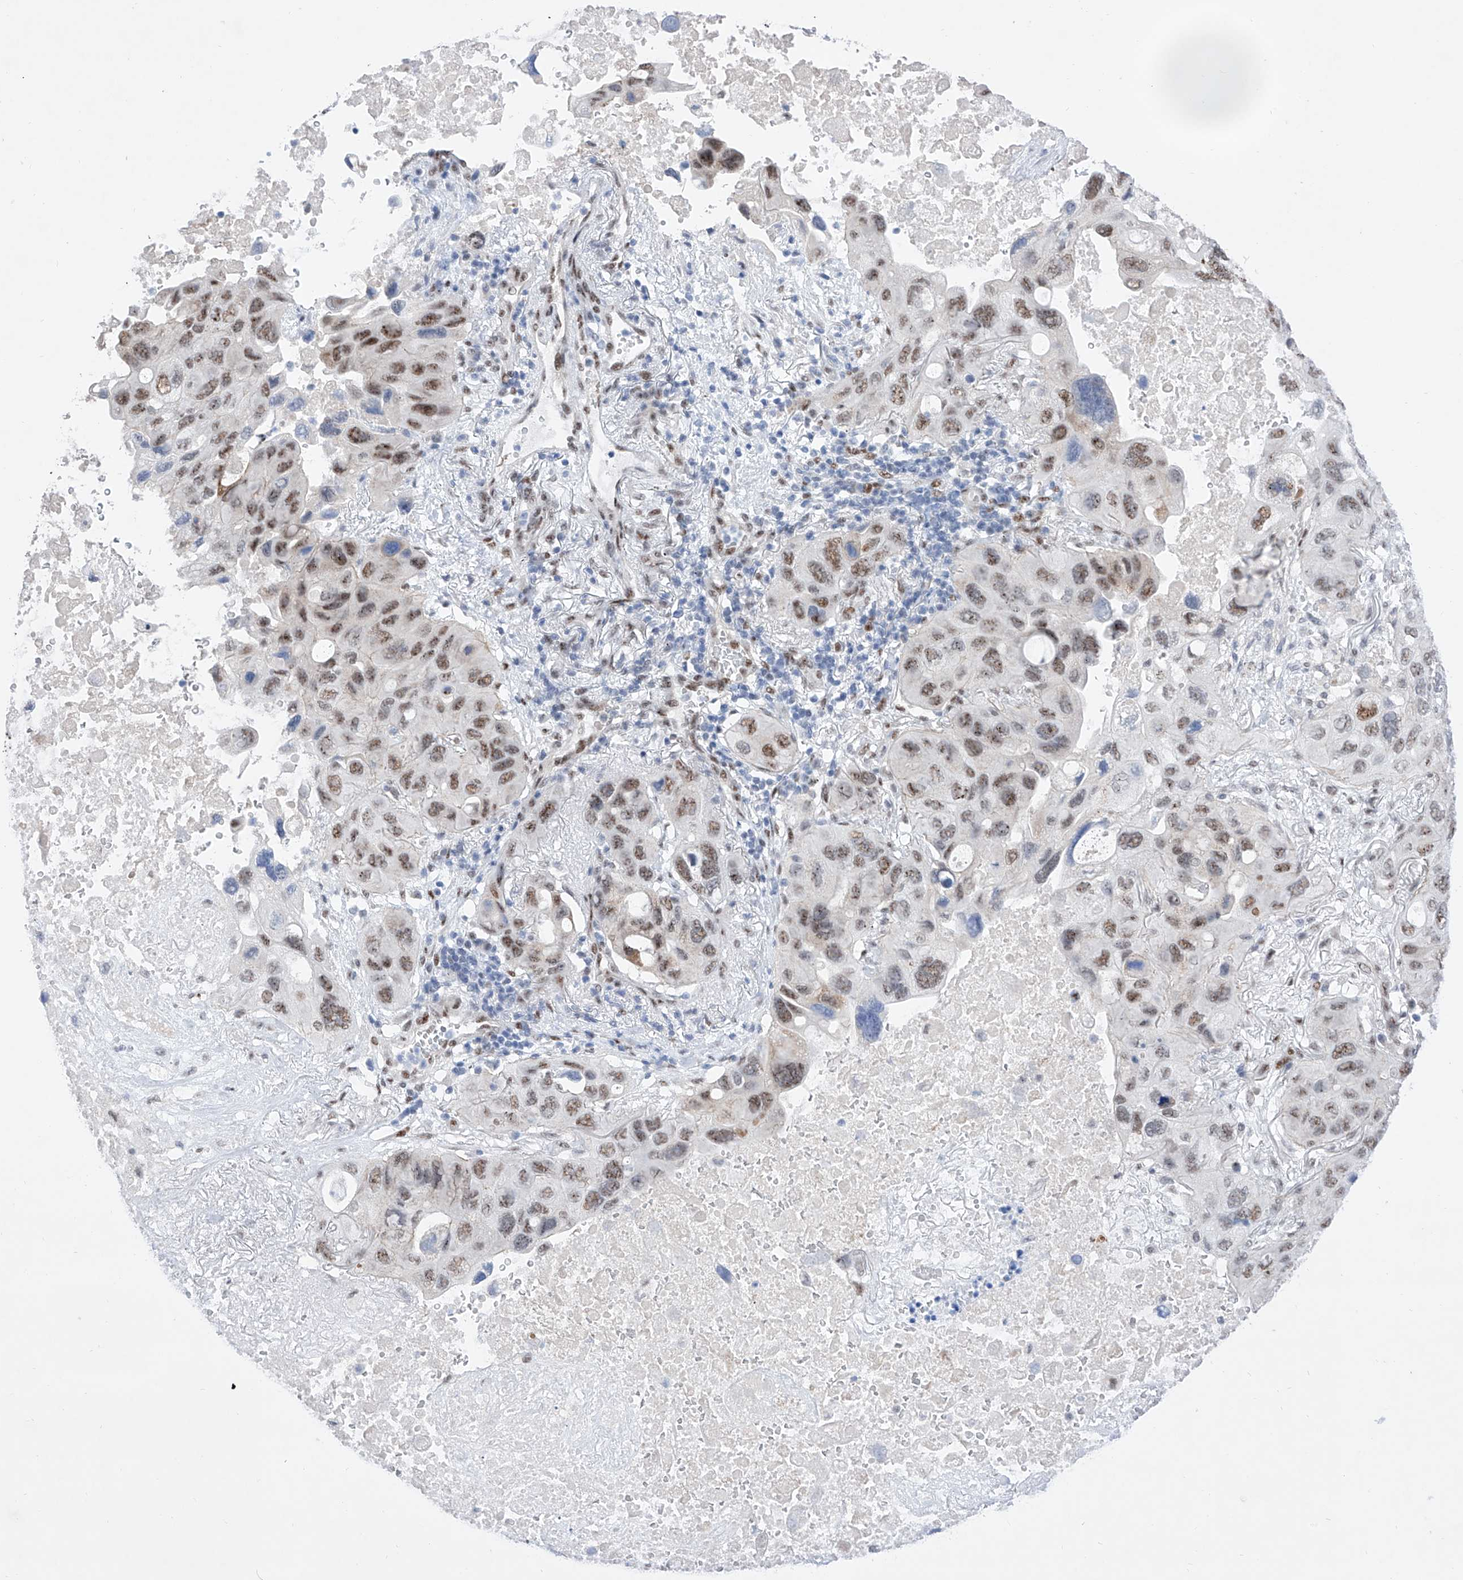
{"staining": {"intensity": "moderate", "quantity": ">75%", "location": "nuclear"}, "tissue": "lung cancer", "cell_type": "Tumor cells", "image_type": "cancer", "snomed": [{"axis": "morphology", "description": "Squamous cell carcinoma, NOS"}, {"axis": "topography", "description": "Lung"}], "caption": "Lung squamous cell carcinoma stained with IHC reveals moderate nuclear positivity in approximately >75% of tumor cells. Nuclei are stained in blue.", "gene": "ATN1", "patient": {"sex": "female", "age": 73}}